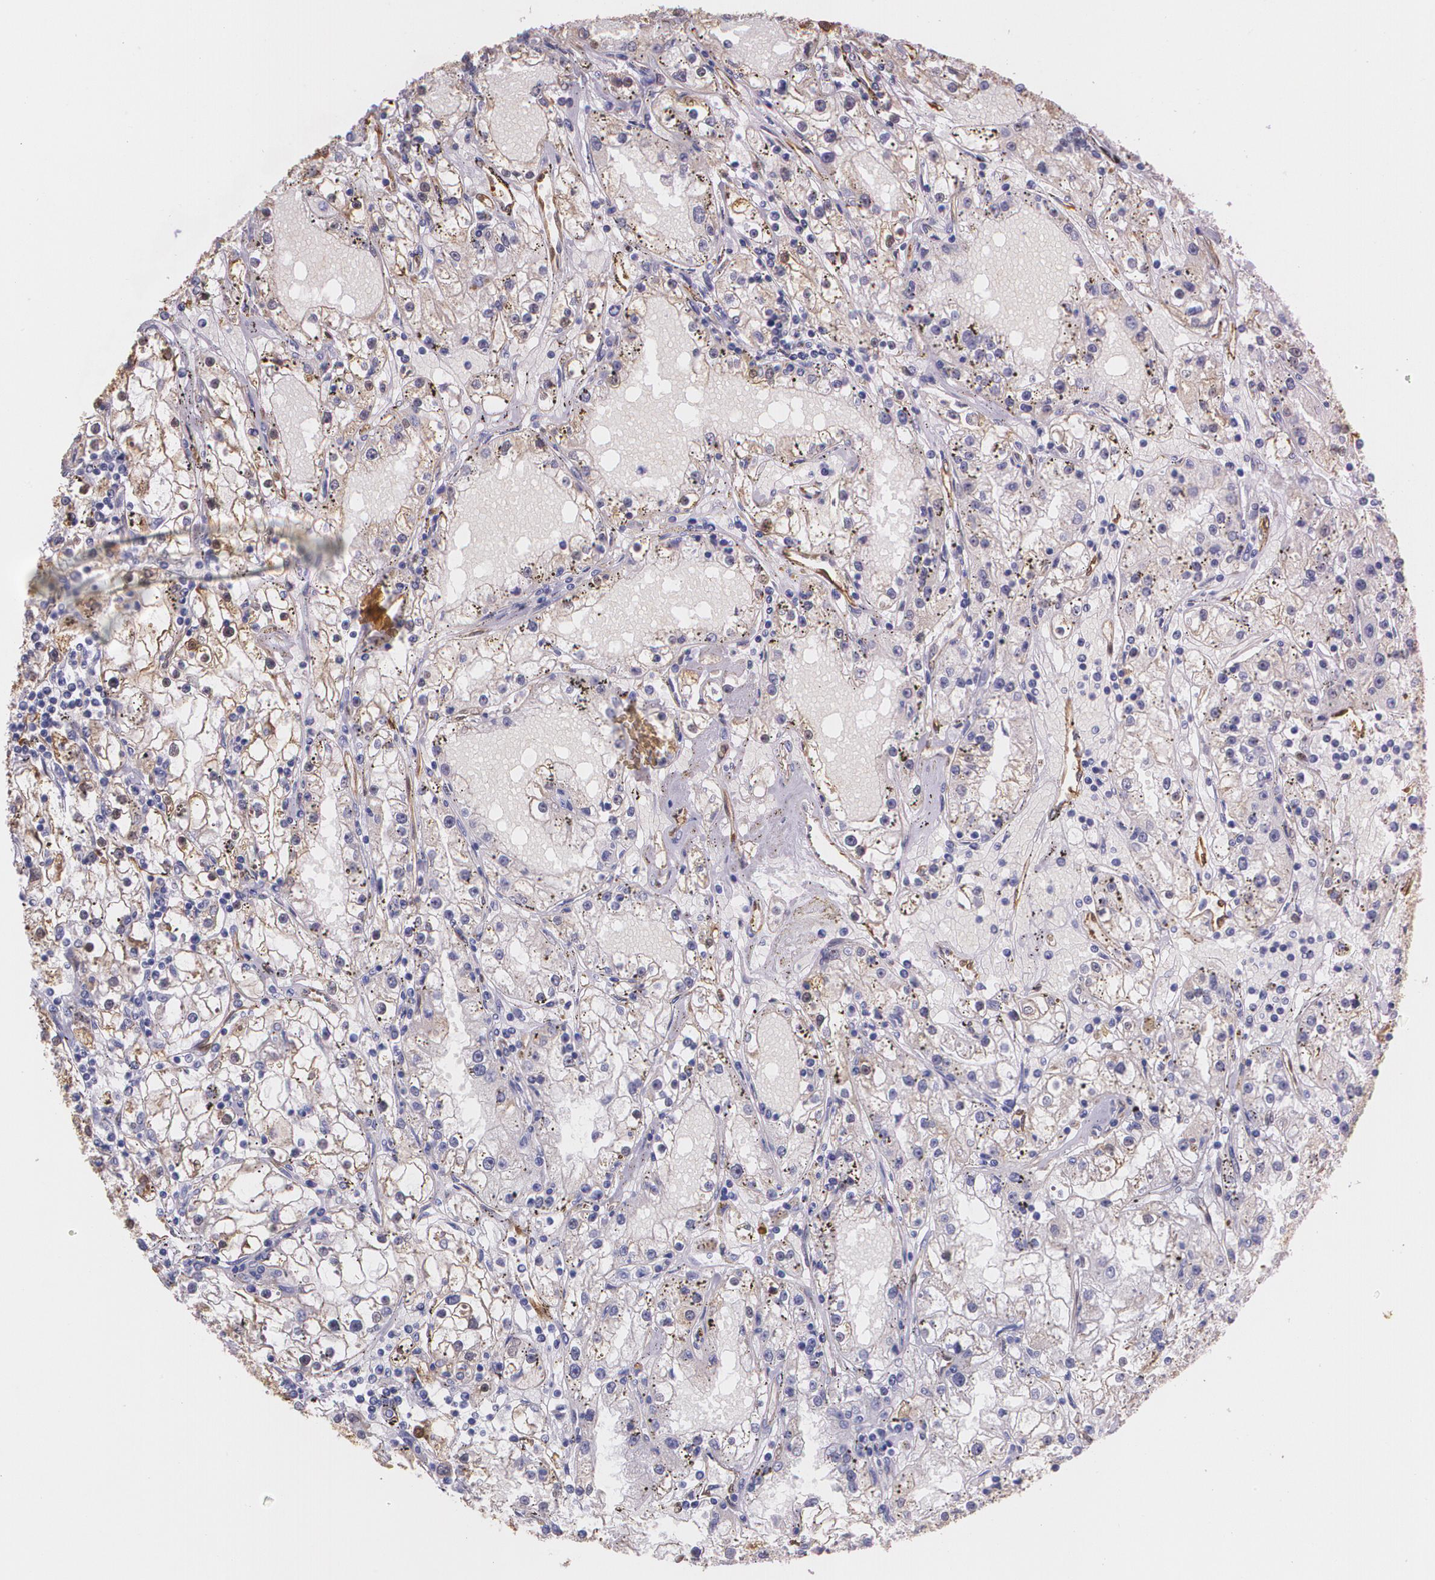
{"staining": {"intensity": "negative", "quantity": "none", "location": "none"}, "tissue": "renal cancer", "cell_type": "Tumor cells", "image_type": "cancer", "snomed": [{"axis": "morphology", "description": "Adenocarcinoma, NOS"}, {"axis": "topography", "description": "Kidney"}], "caption": "Human adenocarcinoma (renal) stained for a protein using immunohistochemistry reveals no expression in tumor cells.", "gene": "MMP2", "patient": {"sex": "male", "age": 56}}